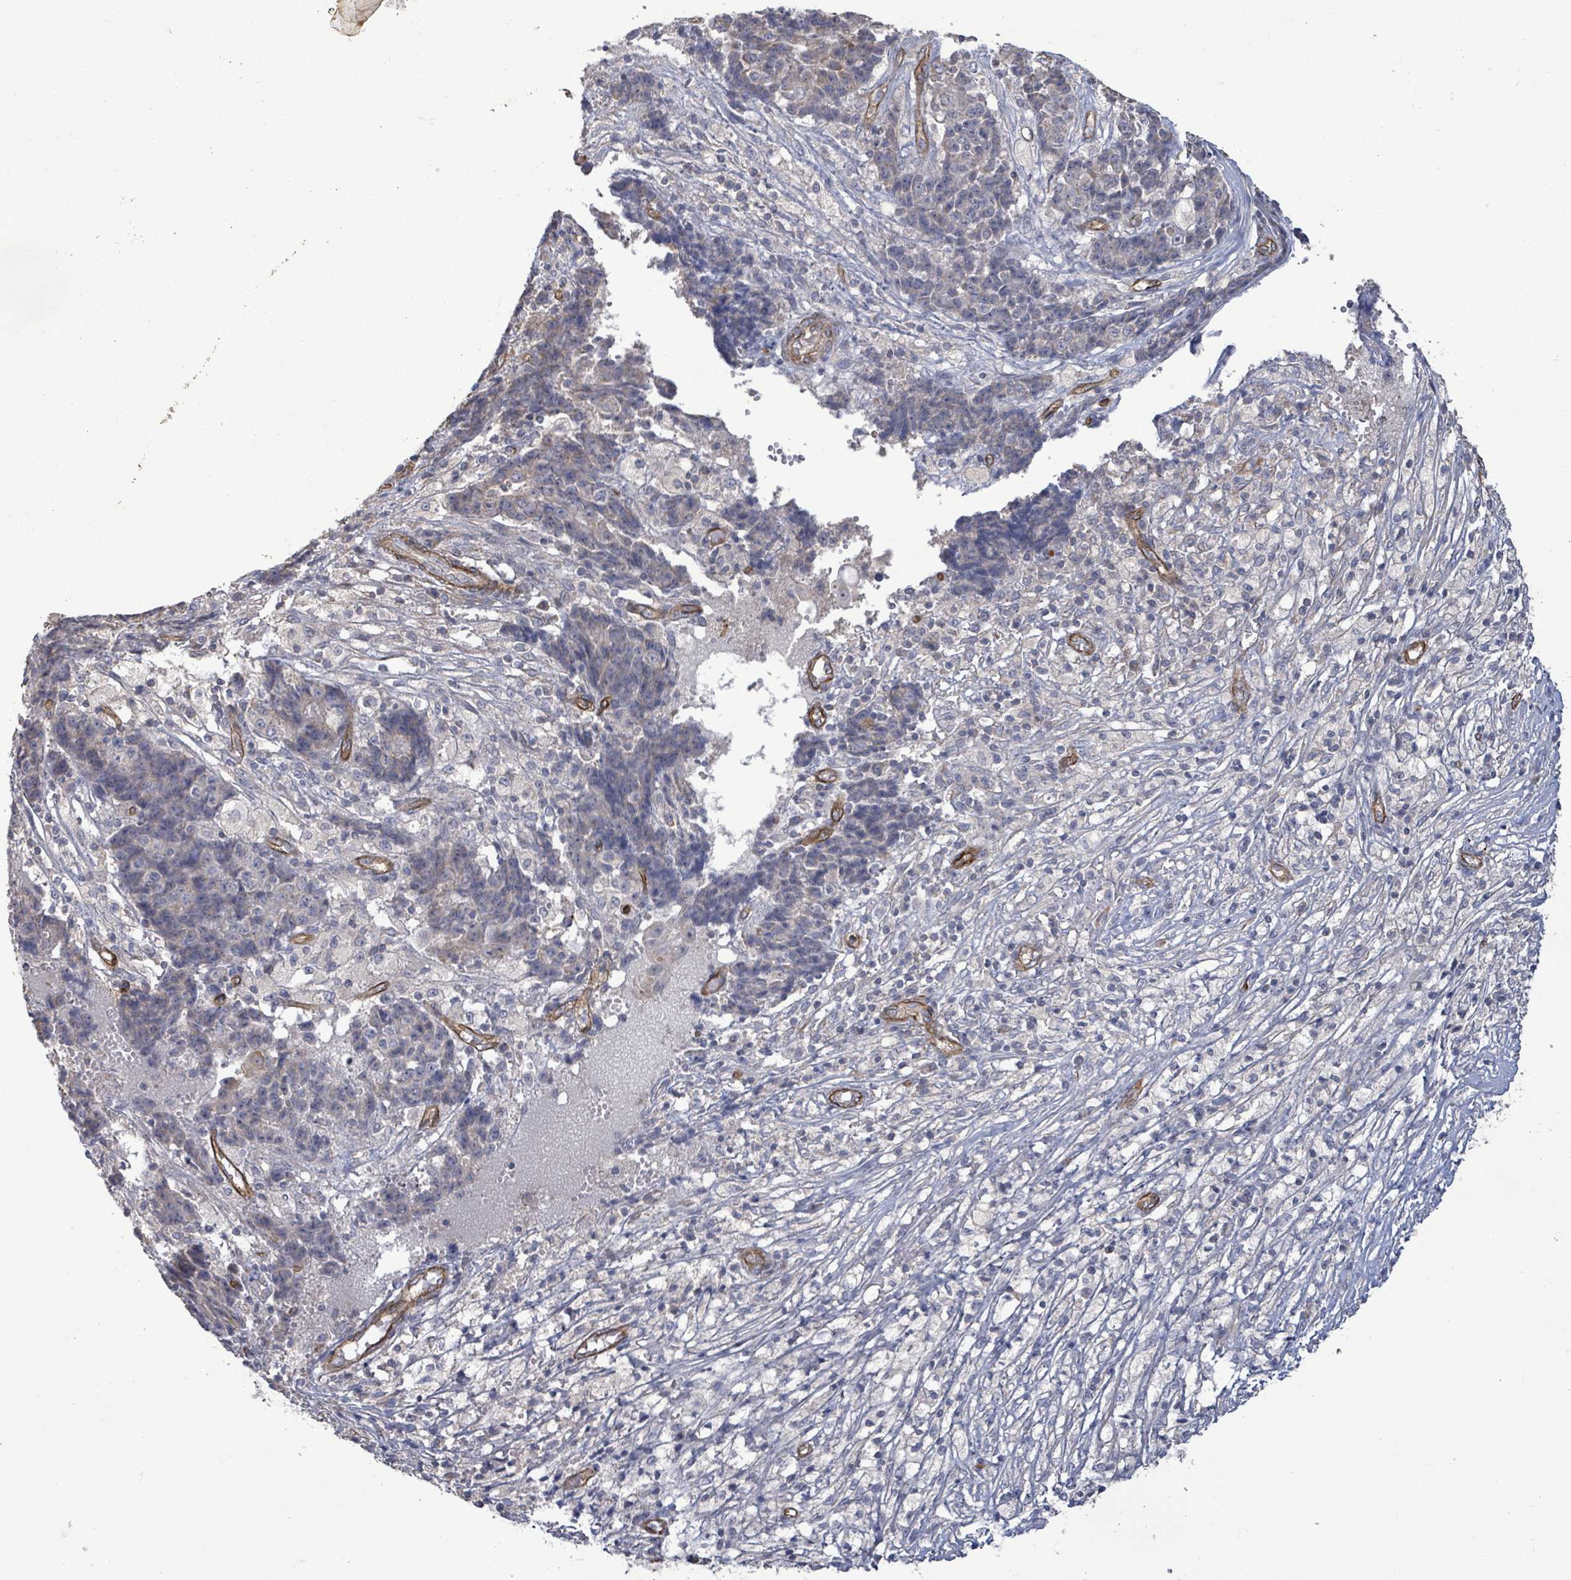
{"staining": {"intensity": "negative", "quantity": "none", "location": "none"}, "tissue": "ovarian cancer", "cell_type": "Tumor cells", "image_type": "cancer", "snomed": [{"axis": "morphology", "description": "Carcinoma, endometroid"}, {"axis": "topography", "description": "Ovary"}], "caption": "IHC photomicrograph of ovarian endometroid carcinoma stained for a protein (brown), which shows no positivity in tumor cells.", "gene": "KANK3", "patient": {"sex": "female", "age": 42}}